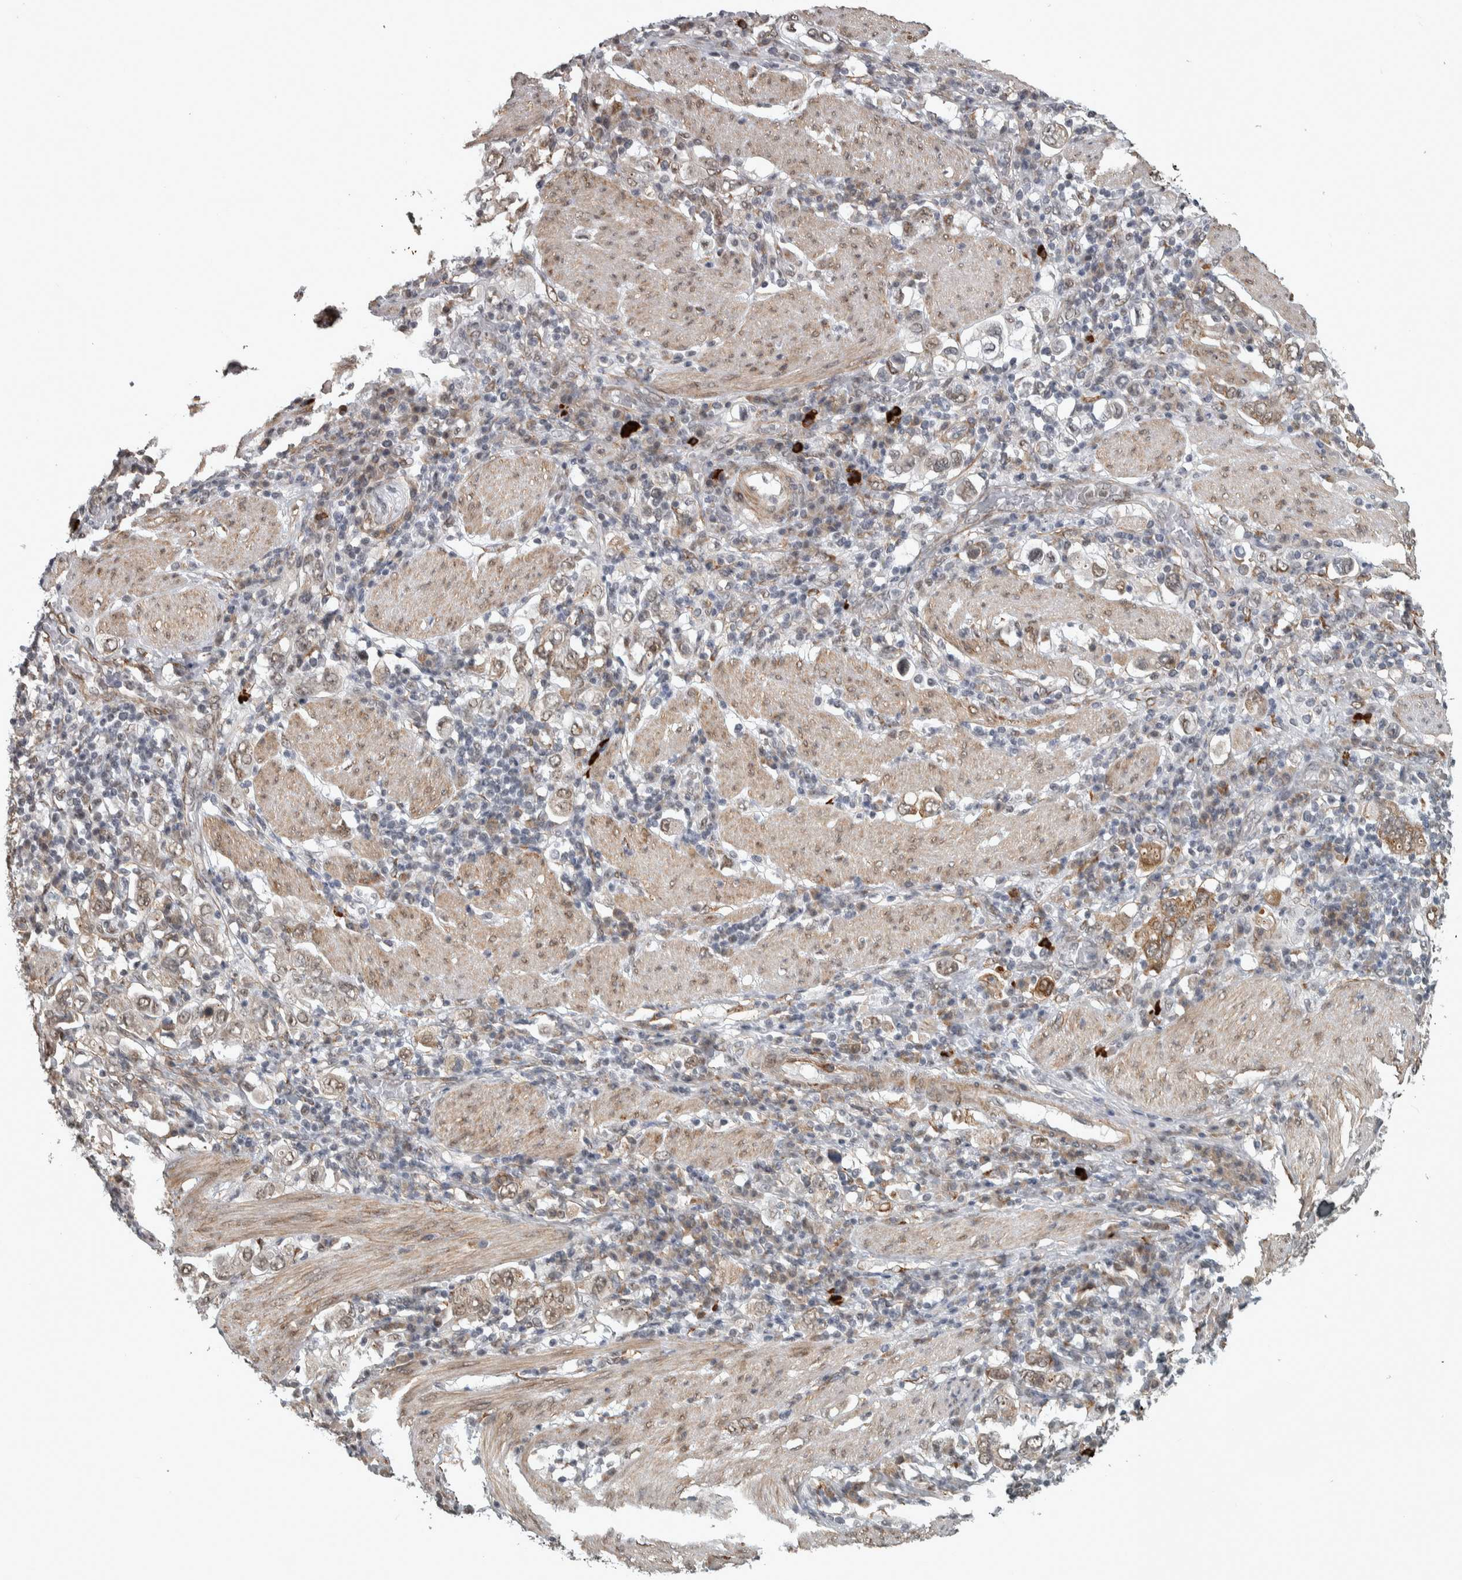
{"staining": {"intensity": "weak", "quantity": "25%-75%", "location": "nuclear"}, "tissue": "stomach cancer", "cell_type": "Tumor cells", "image_type": "cancer", "snomed": [{"axis": "morphology", "description": "Adenocarcinoma, NOS"}, {"axis": "topography", "description": "Stomach, upper"}], "caption": "Immunohistochemical staining of stomach adenocarcinoma shows weak nuclear protein expression in approximately 25%-75% of tumor cells. The staining is performed using DAB (3,3'-diaminobenzidine) brown chromogen to label protein expression. The nuclei are counter-stained blue using hematoxylin.", "gene": "DDX42", "patient": {"sex": "male", "age": 62}}